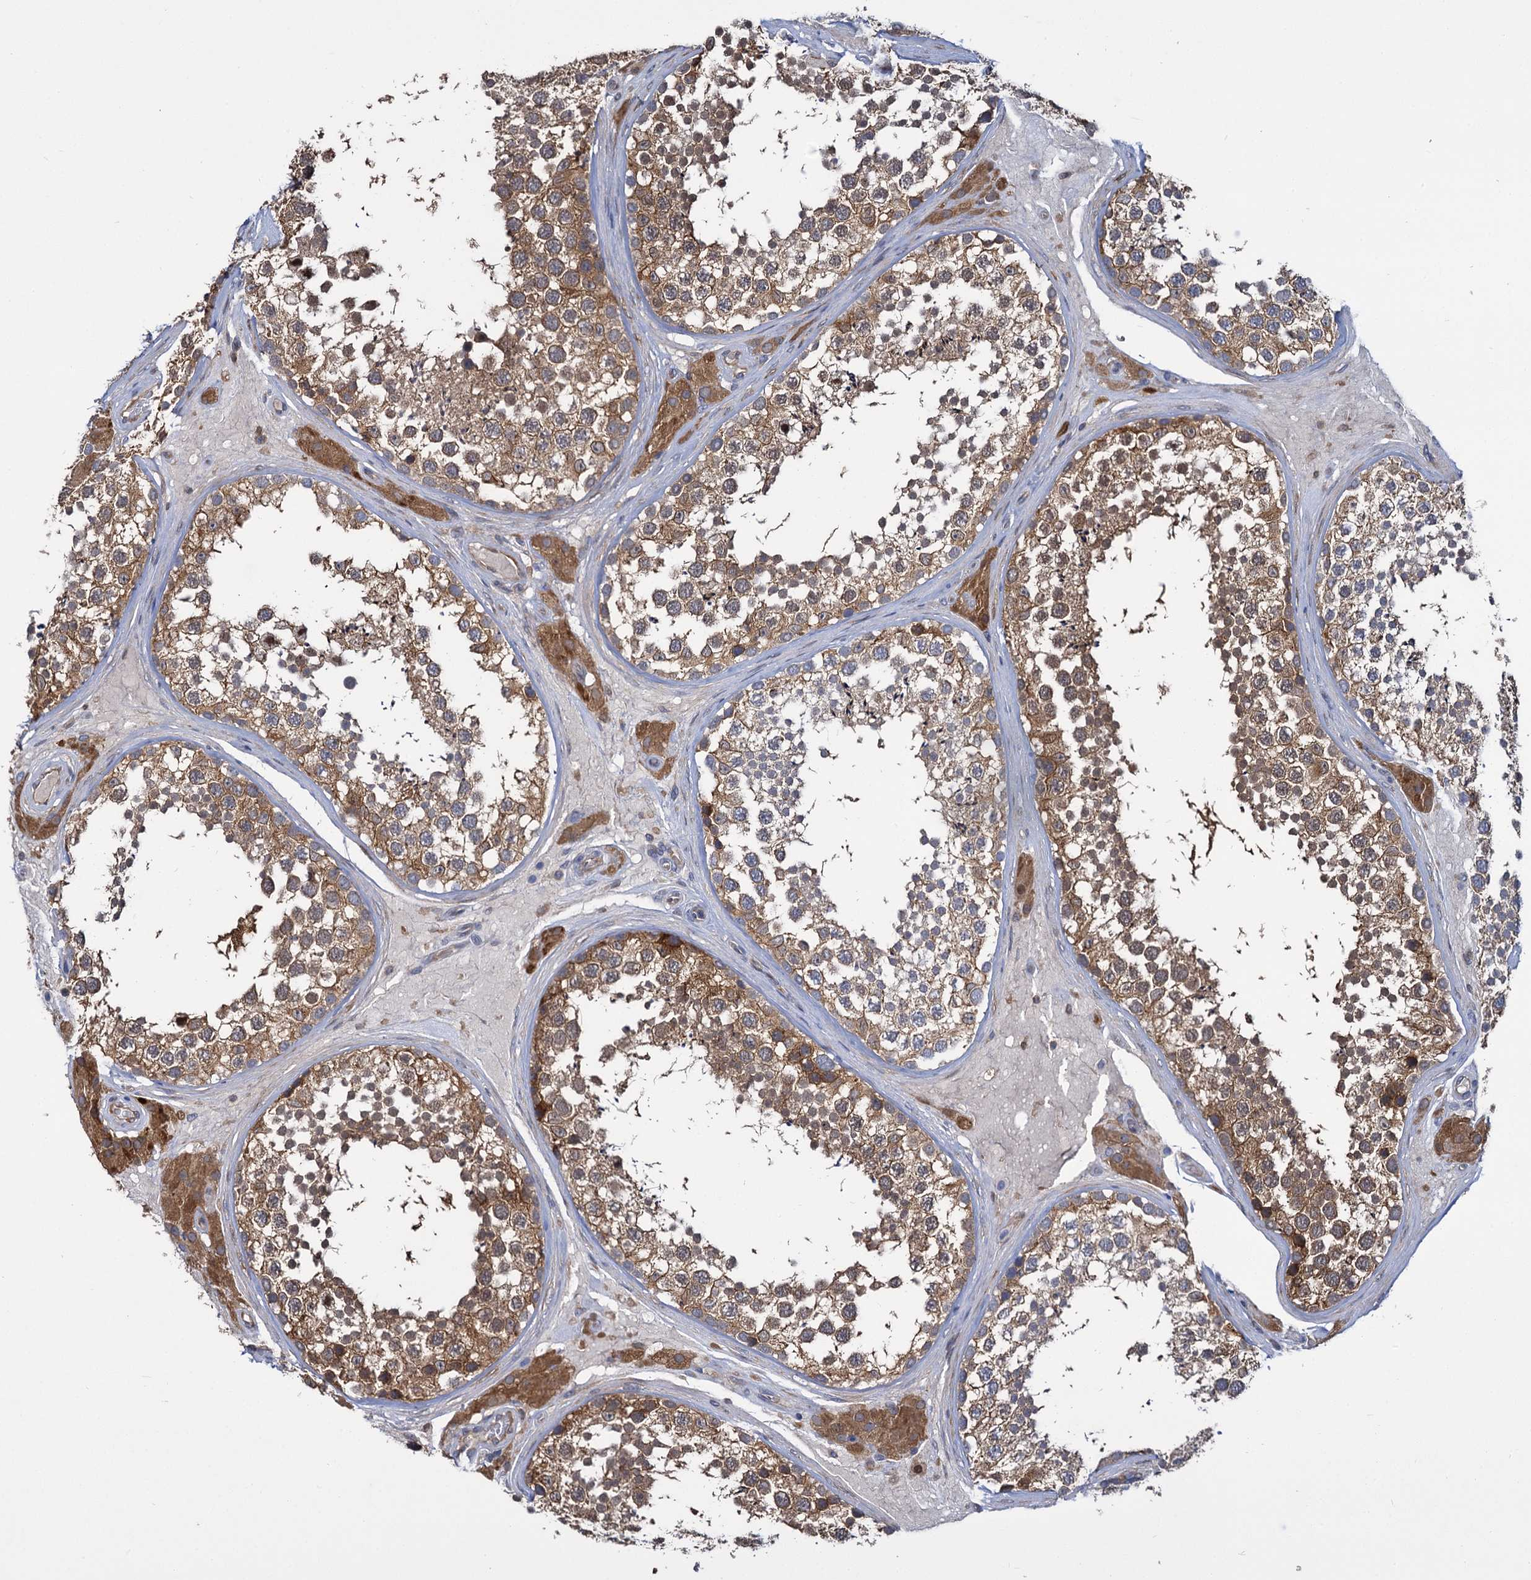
{"staining": {"intensity": "moderate", "quantity": ">75%", "location": "cytoplasmic/membranous"}, "tissue": "testis", "cell_type": "Cells in seminiferous ducts", "image_type": "normal", "snomed": [{"axis": "morphology", "description": "Normal tissue, NOS"}, {"axis": "topography", "description": "Testis"}], "caption": "Benign testis shows moderate cytoplasmic/membranous staining in about >75% of cells in seminiferous ducts, visualized by immunohistochemistry.", "gene": "GCLC", "patient": {"sex": "male", "age": 46}}